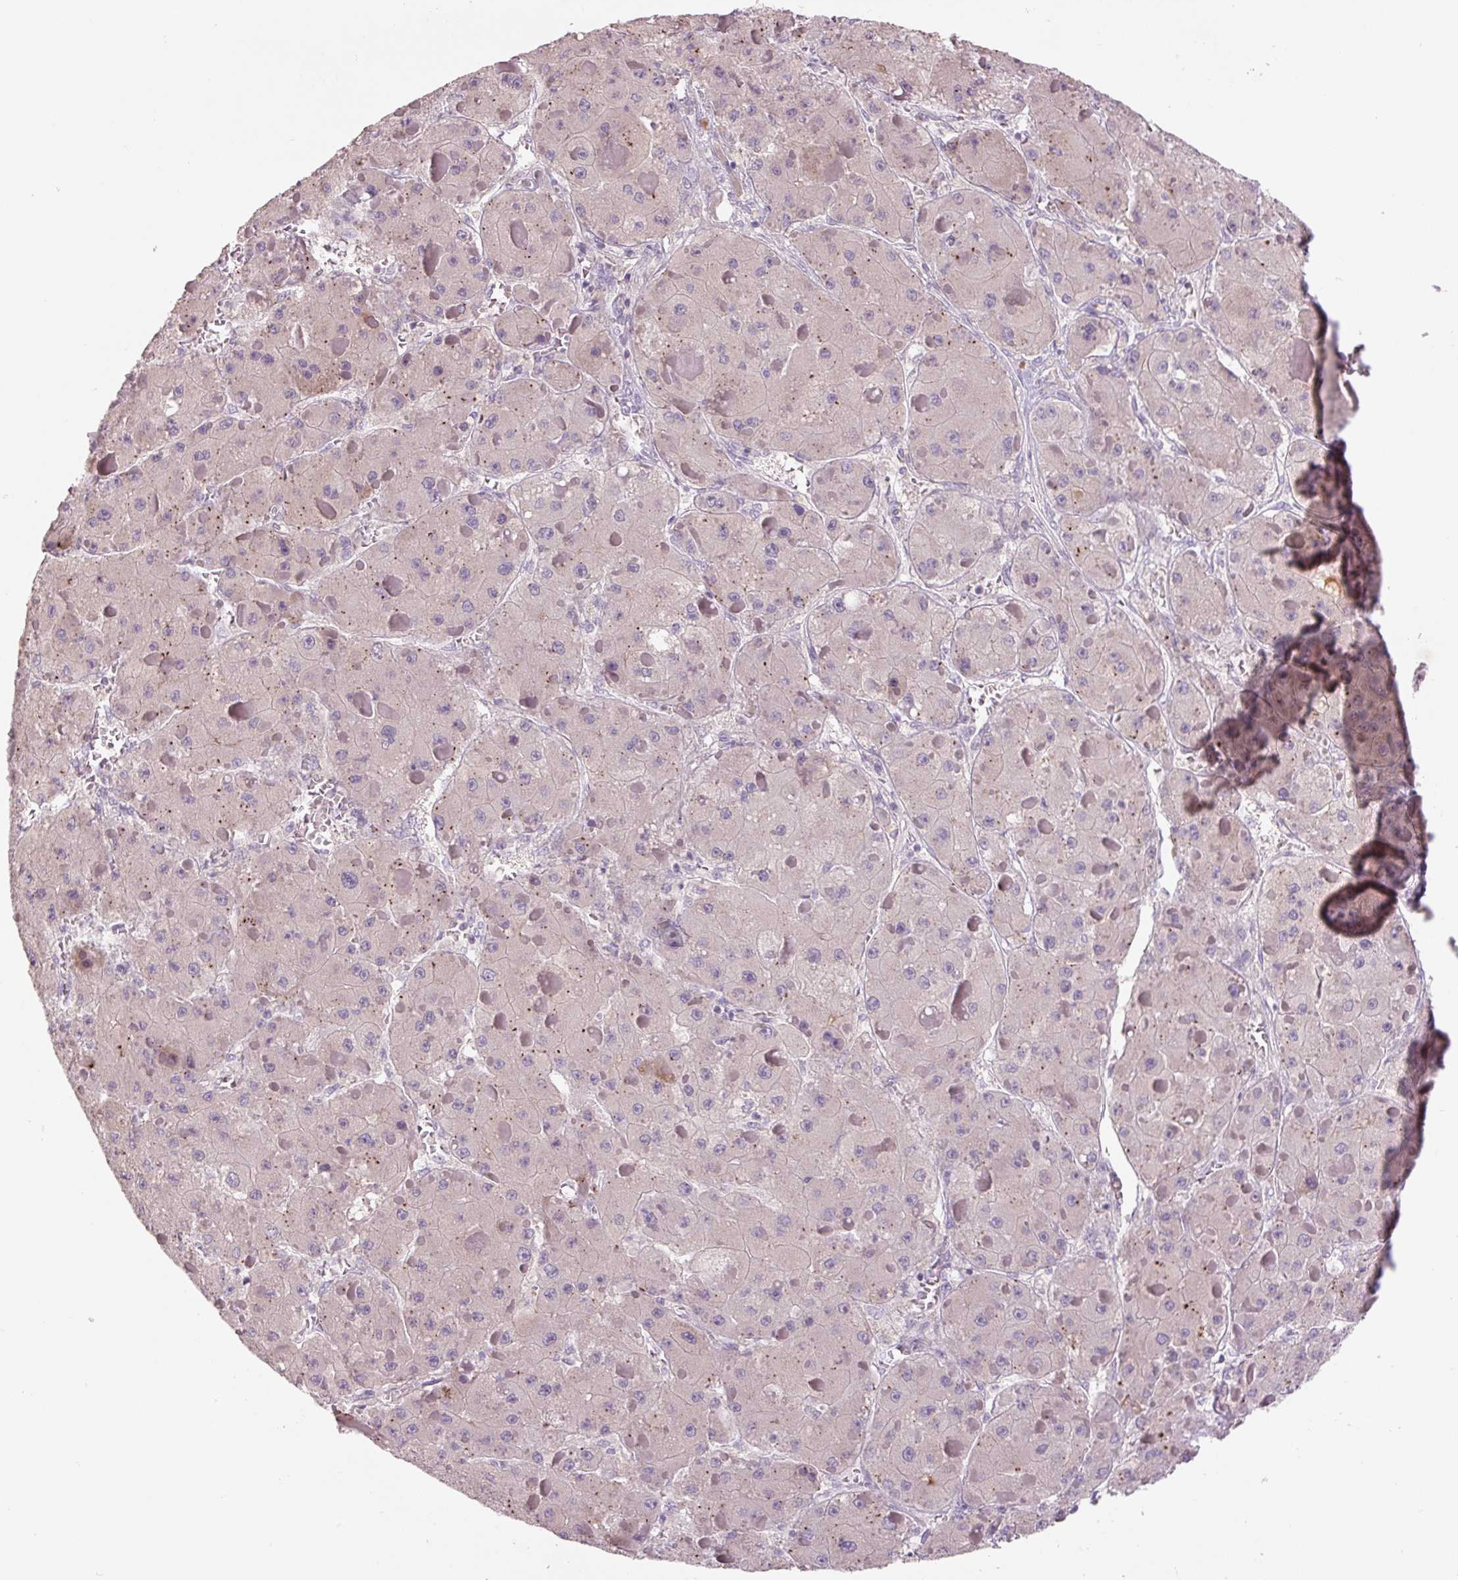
{"staining": {"intensity": "negative", "quantity": "none", "location": "none"}, "tissue": "liver cancer", "cell_type": "Tumor cells", "image_type": "cancer", "snomed": [{"axis": "morphology", "description": "Carcinoma, Hepatocellular, NOS"}, {"axis": "topography", "description": "Liver"}], "caption": "Immunohistochemical staining of hepatocellular carcinoma (liver) shows no significant expression in tumor cells.", "gene": "TMEM100", "patient": {"sex": "female", "age": 73}}